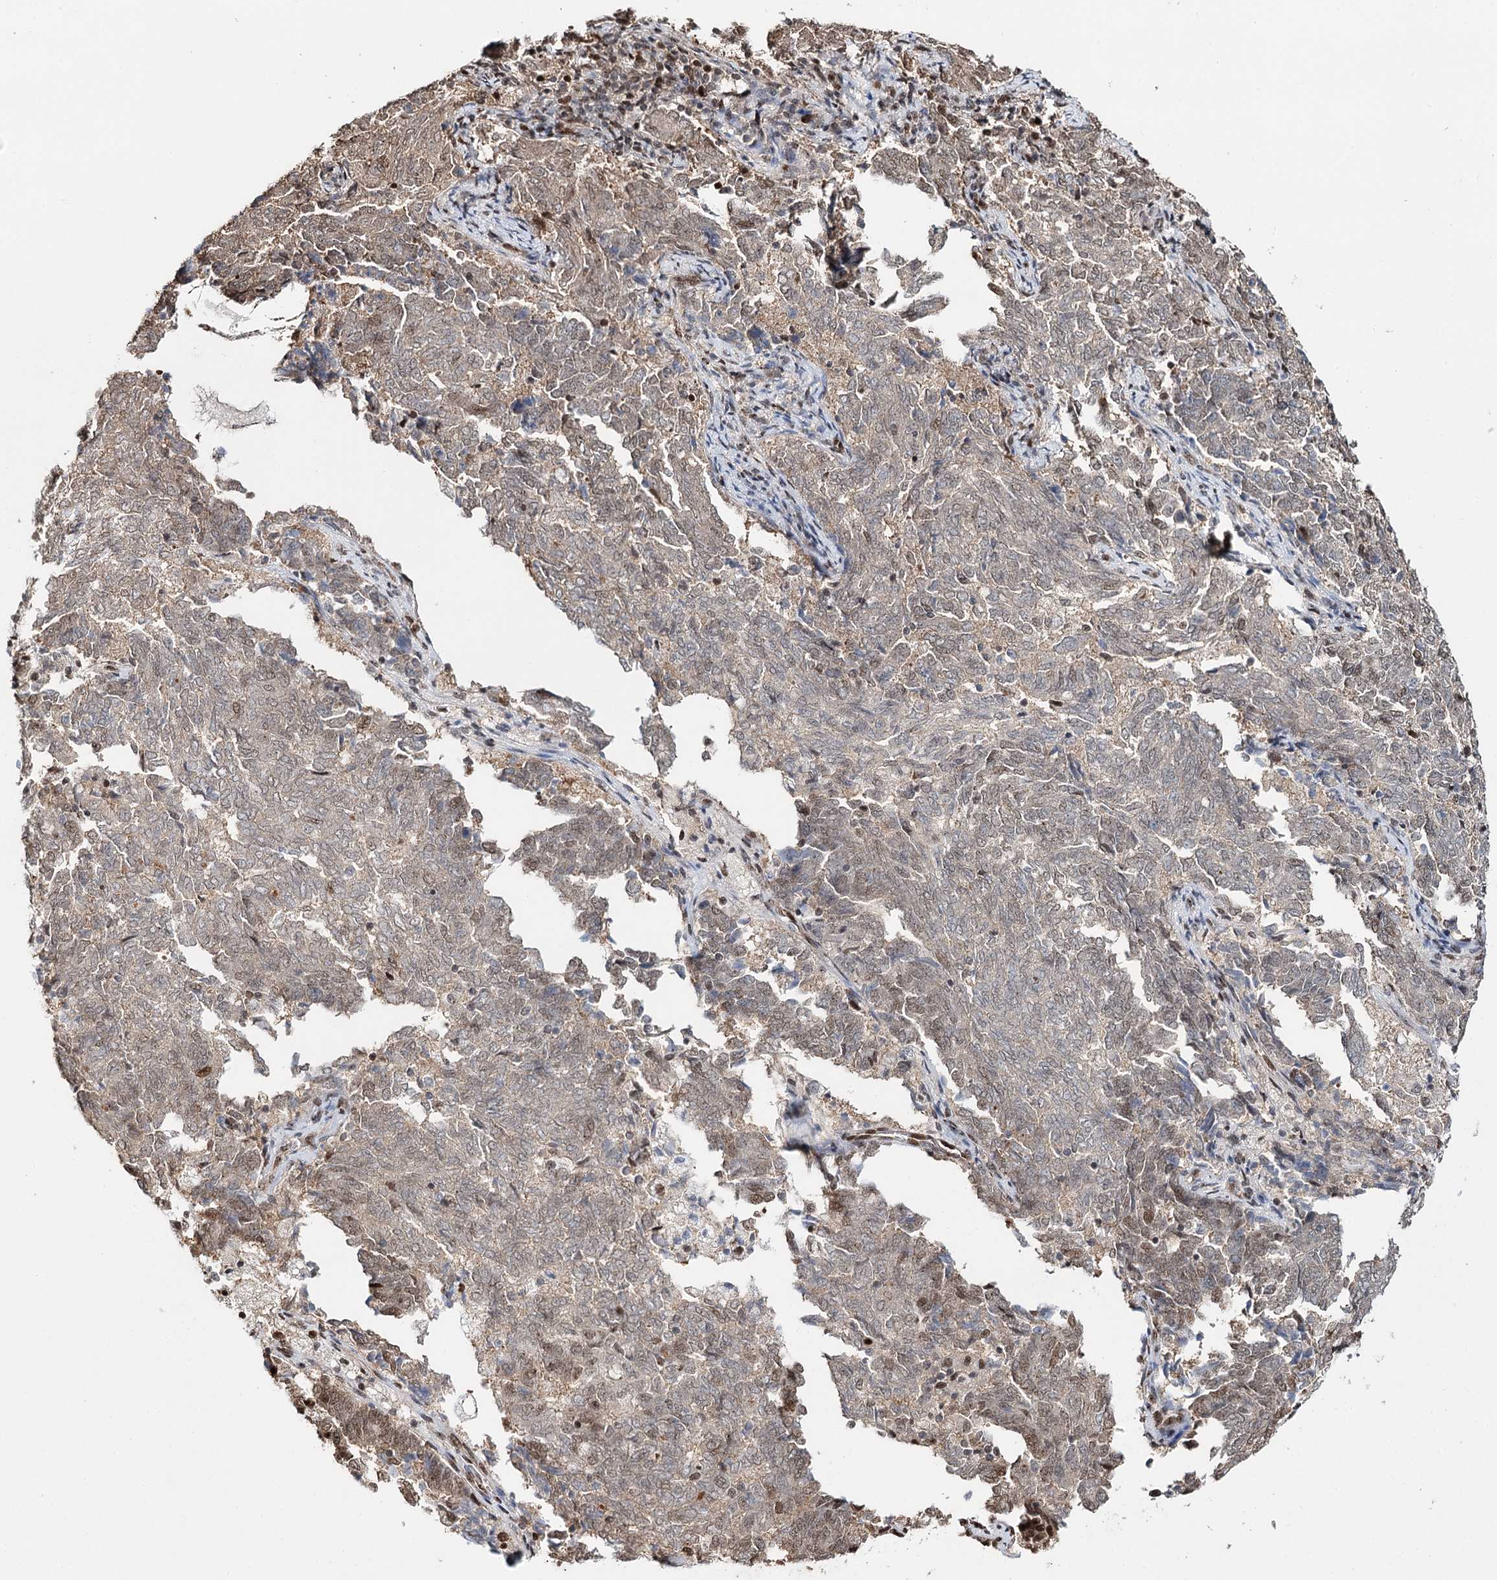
{"staining": {"intensity": "moderate", "quantity": "25%-75%", "location": "nuclear"}, "tissue": "endometrial cancer", "cell_type": "Tumor cells", "image_type": "cancer", "snomed": [{"axis": "morphology", "description": "Adenocarcinoma, NOS"}, {"axis": "topography", "description": "Endometrium"}], "caption": "Immunohistochemistry image of human endometrial cancer (adenocarcinoma) stained for a protein (brown), which reveals medium levels of moderate nuclear expression in about 25%-75% of tumor cells.", "gene": "RPS27A", "patient": {"sex": "female", "age": 80}}